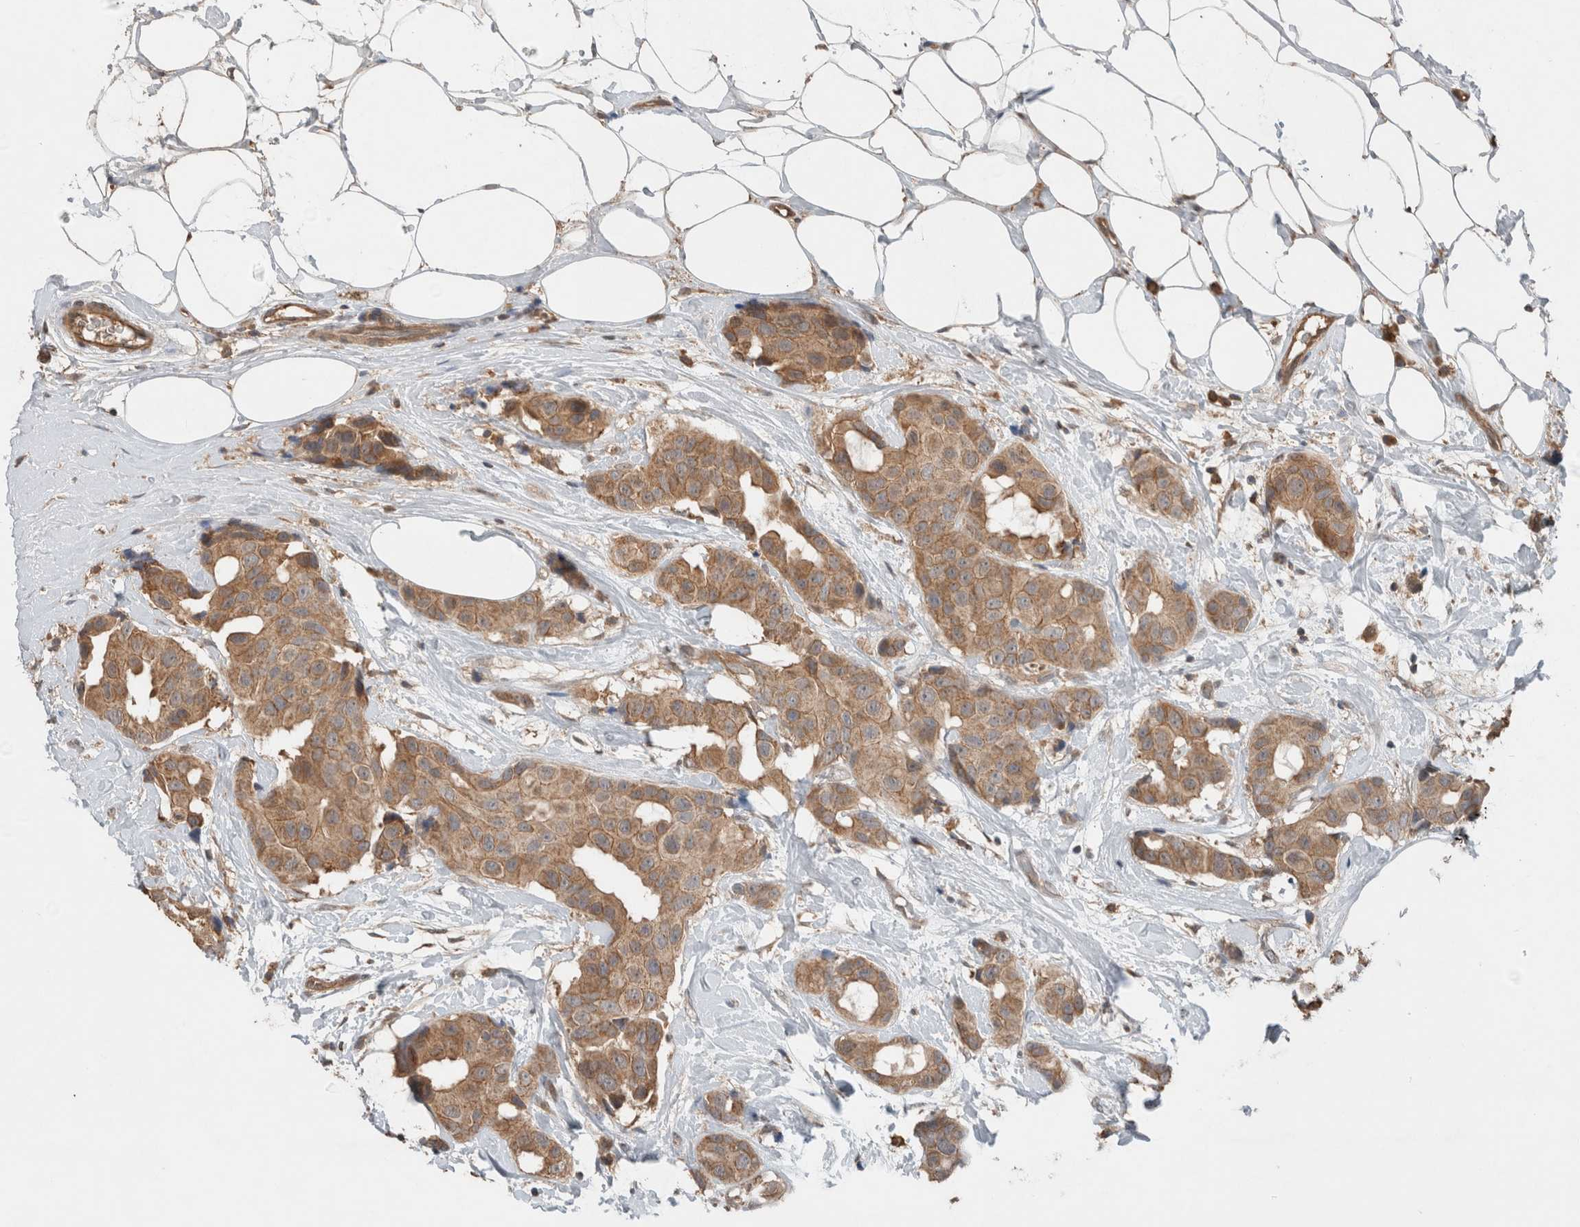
{"staining": {"intensity": "moderate", "quantity": ">75%", "location": "cytoplasmic/membranous"}, "tissue": "breast cancer", "cell_type": "Tumor cells", "image_type": "cancer", "snomed": [{"axis": "morphology", "description": "Normal tissue, NOS"}, {"axis": "morphology", "description": "Duct carcinoma"}, {"axis": "topography", "description": "Breast"}], "caption": "The image shows staining of breast invasive ductal carcinoma, revealing moderate cytoplasmic/membranous protein expression (brown color) within tumor cells. (Stains: DAB (3,3'-diaminobenzidine) in brown, nuclei in blue, Microscopy: brightfield microscopy at high magnification).", "gene": "KLK14", "patient": {"sex": "female", "age": 39}}